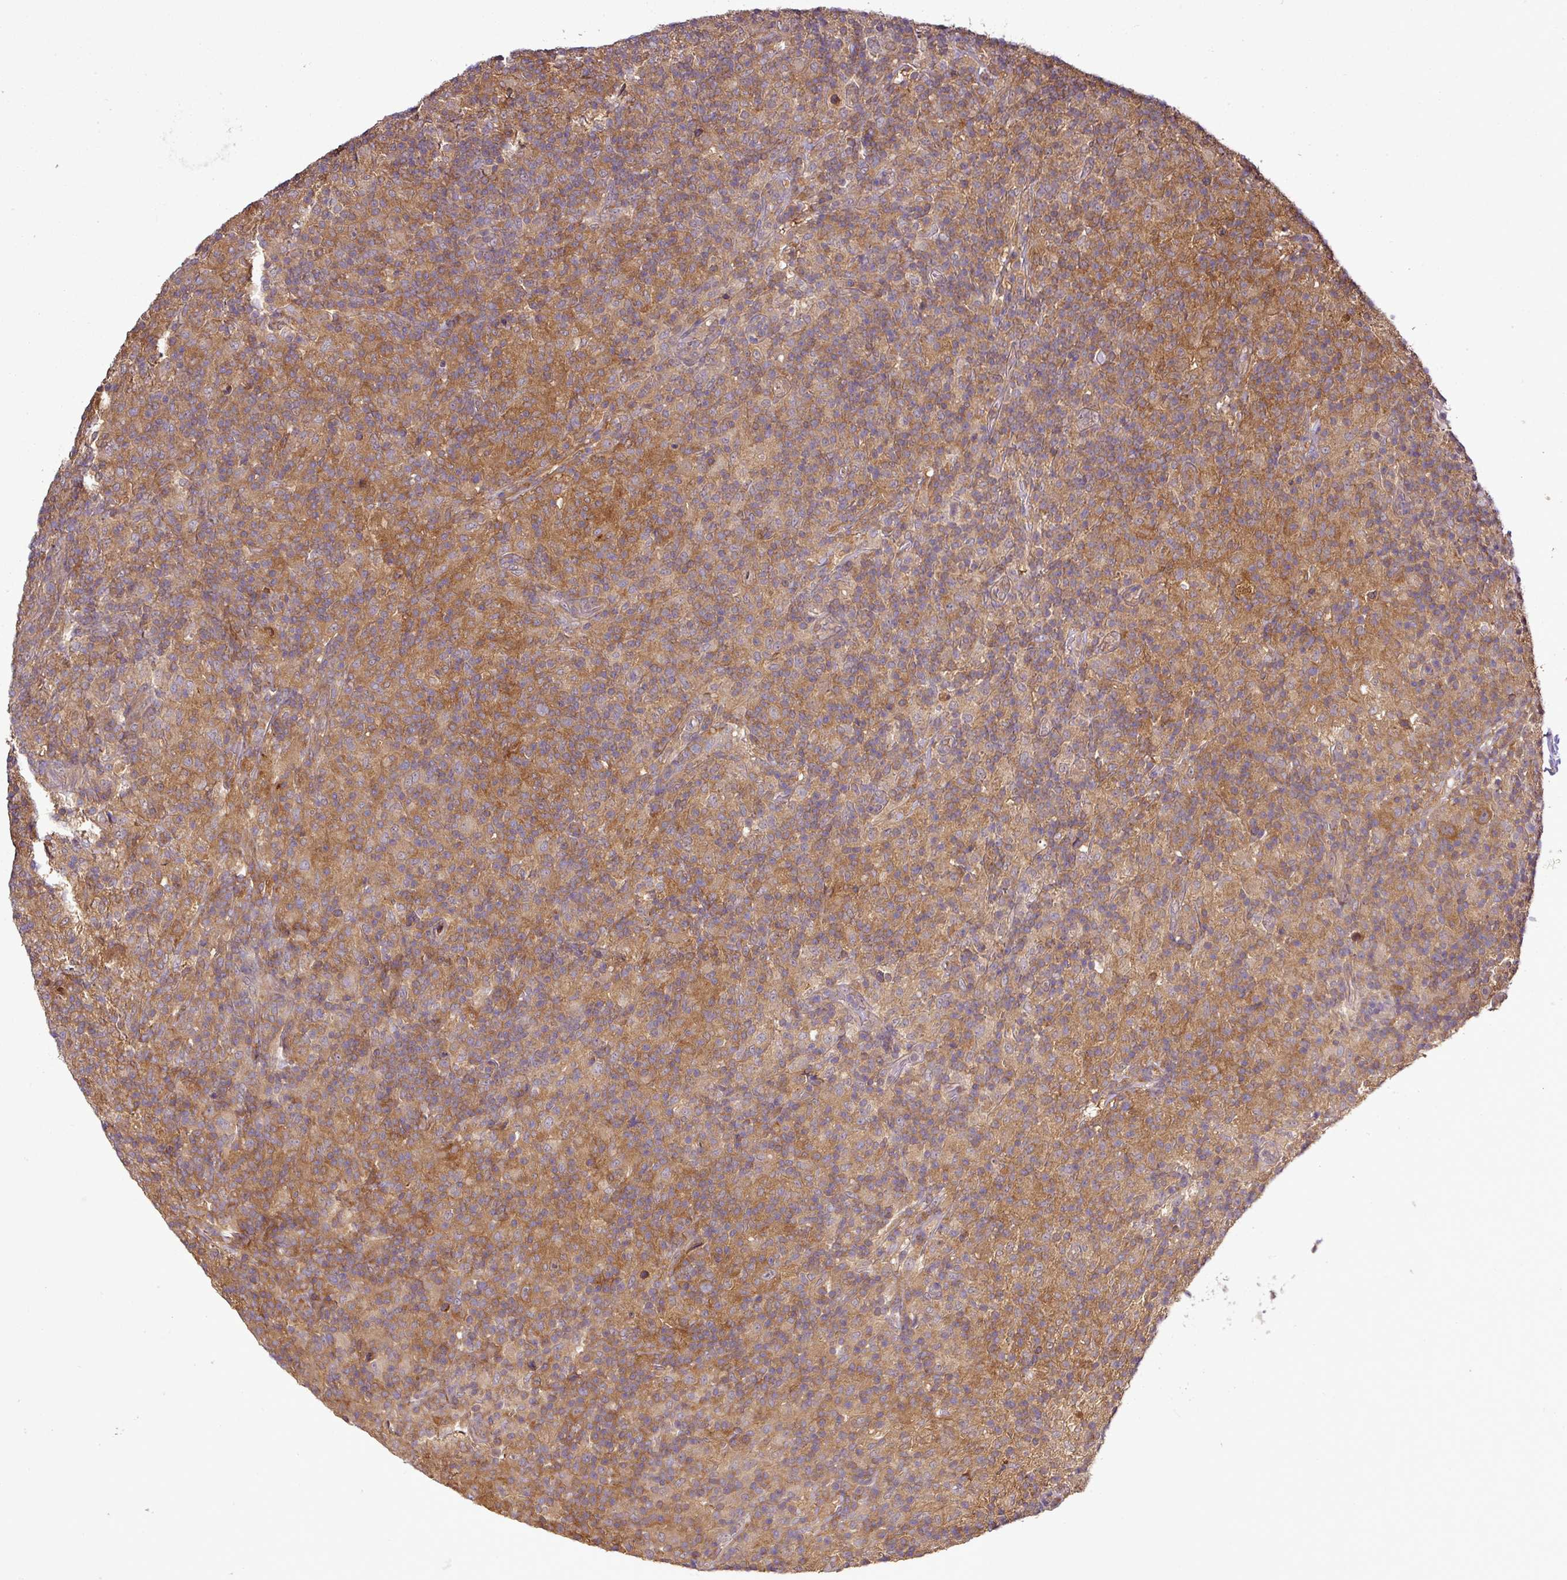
{"staining": {"intensity": "moderate", "quantity": ">75%", "location": "cytoplasmic/membranous"}, "tissue": "lymphoma", "cell_type": "Tumor cells", "image_type": "cancer", "snomed": [{"axis": "morphology", "description": "Hodgkin's disease, NOS"}, {"axis": "topography", "description": "Lymph node"}], "caption": "High-magnification brightfield microscopy of lymphoma stained with DAB (brown) and counterstained with hematoxylin (blue). tumor cells exhibit moderate cytoplasmic/membranous positivity is present in approximately>75% of cells.", "gene": "TMEM107", "patient": {"sex": "male", "age": 70}}